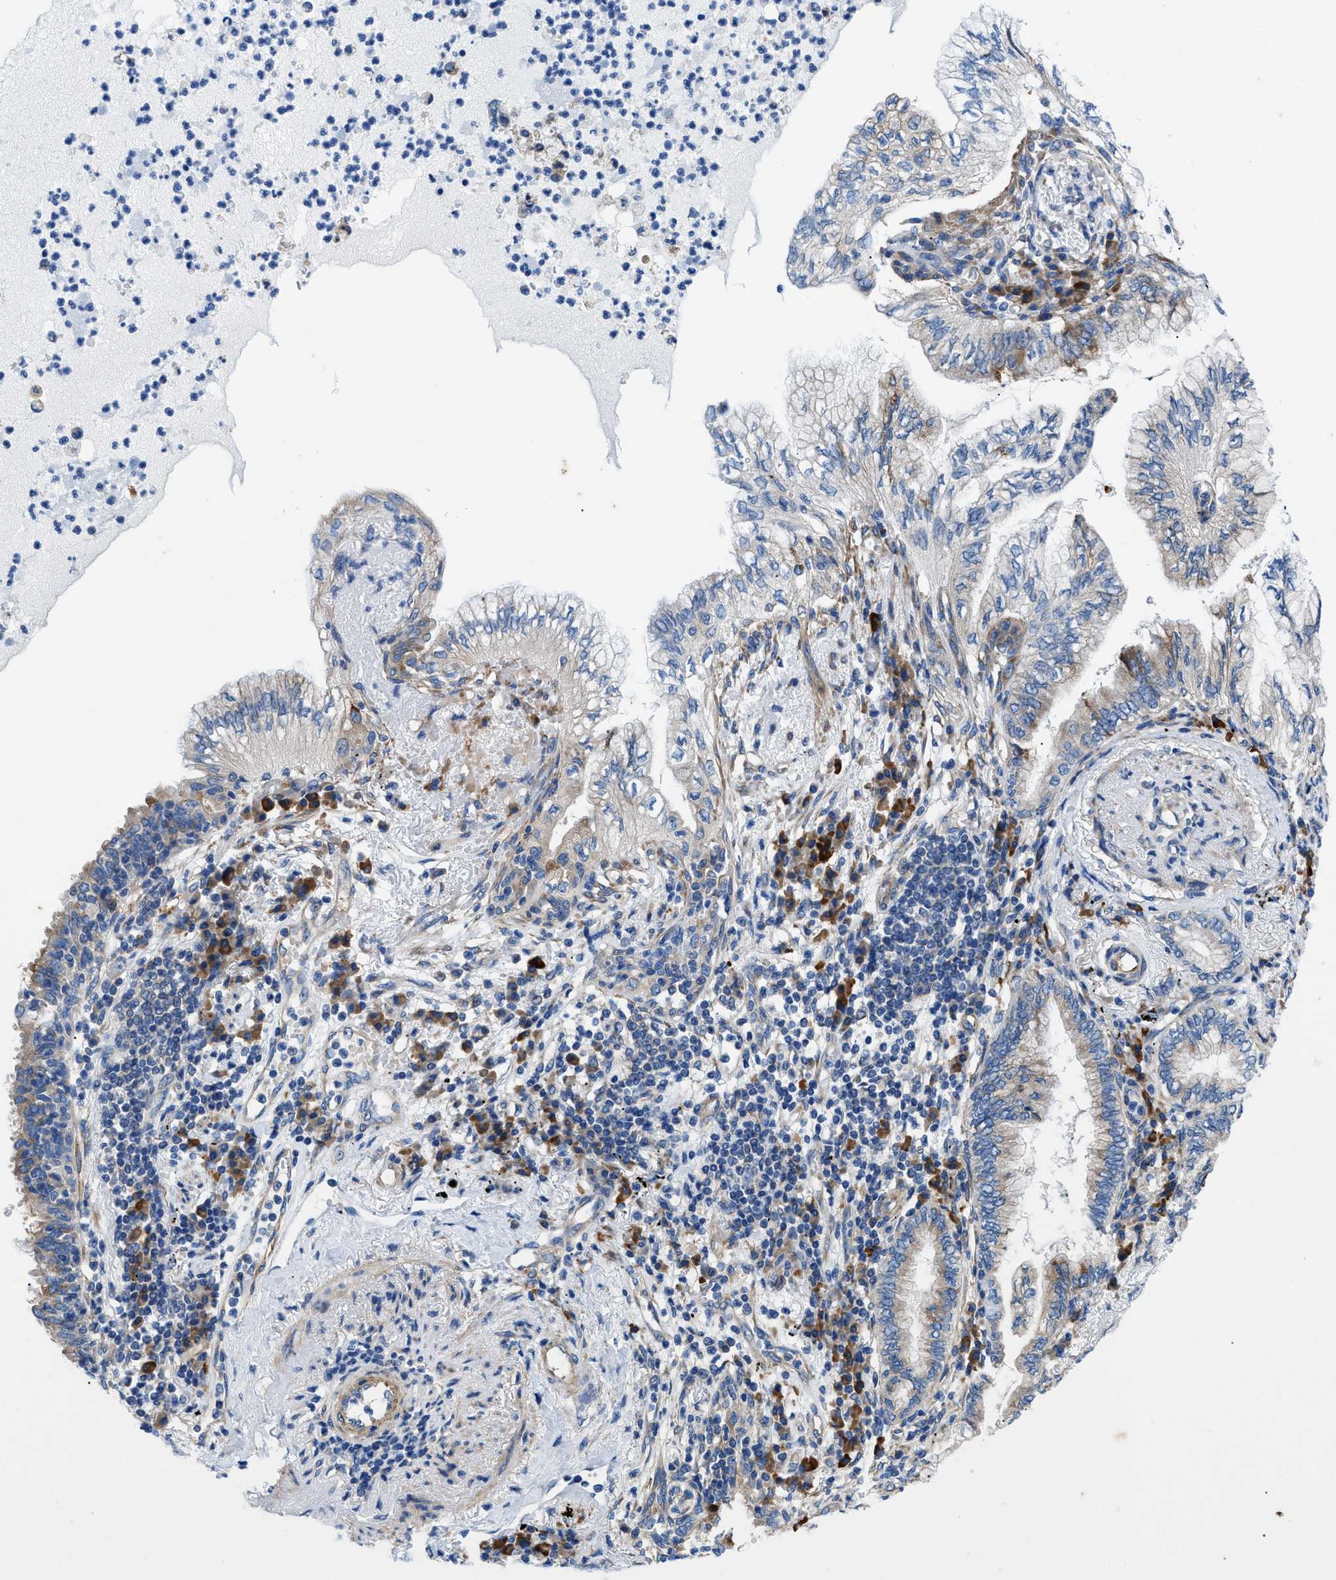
{"staining": {"intensity": "moderate", "quantity": "<25%", "location": "cytoplasmic/membranous"}, "tissue": "lung cancer", "cell_type": "Tumor cells", "image_type": "cancer", "snomed": [{"axis": "morphology", "description": "Normal tissue, NOS"}, {"axis": "morphology", "description": "Adenocarcinoma, NOS"}, {"axis": "topography", "description": "Bronchus"}, {"axis": "topography", "description": "Lung"}], "caption": "Moderate cytoplasmic/membranous protein positivity is present in about <25% of tumor cells in lung adenocarcinoma.", "gene": "HSPB8", "patient": {"sex": "female", "age": 70}}